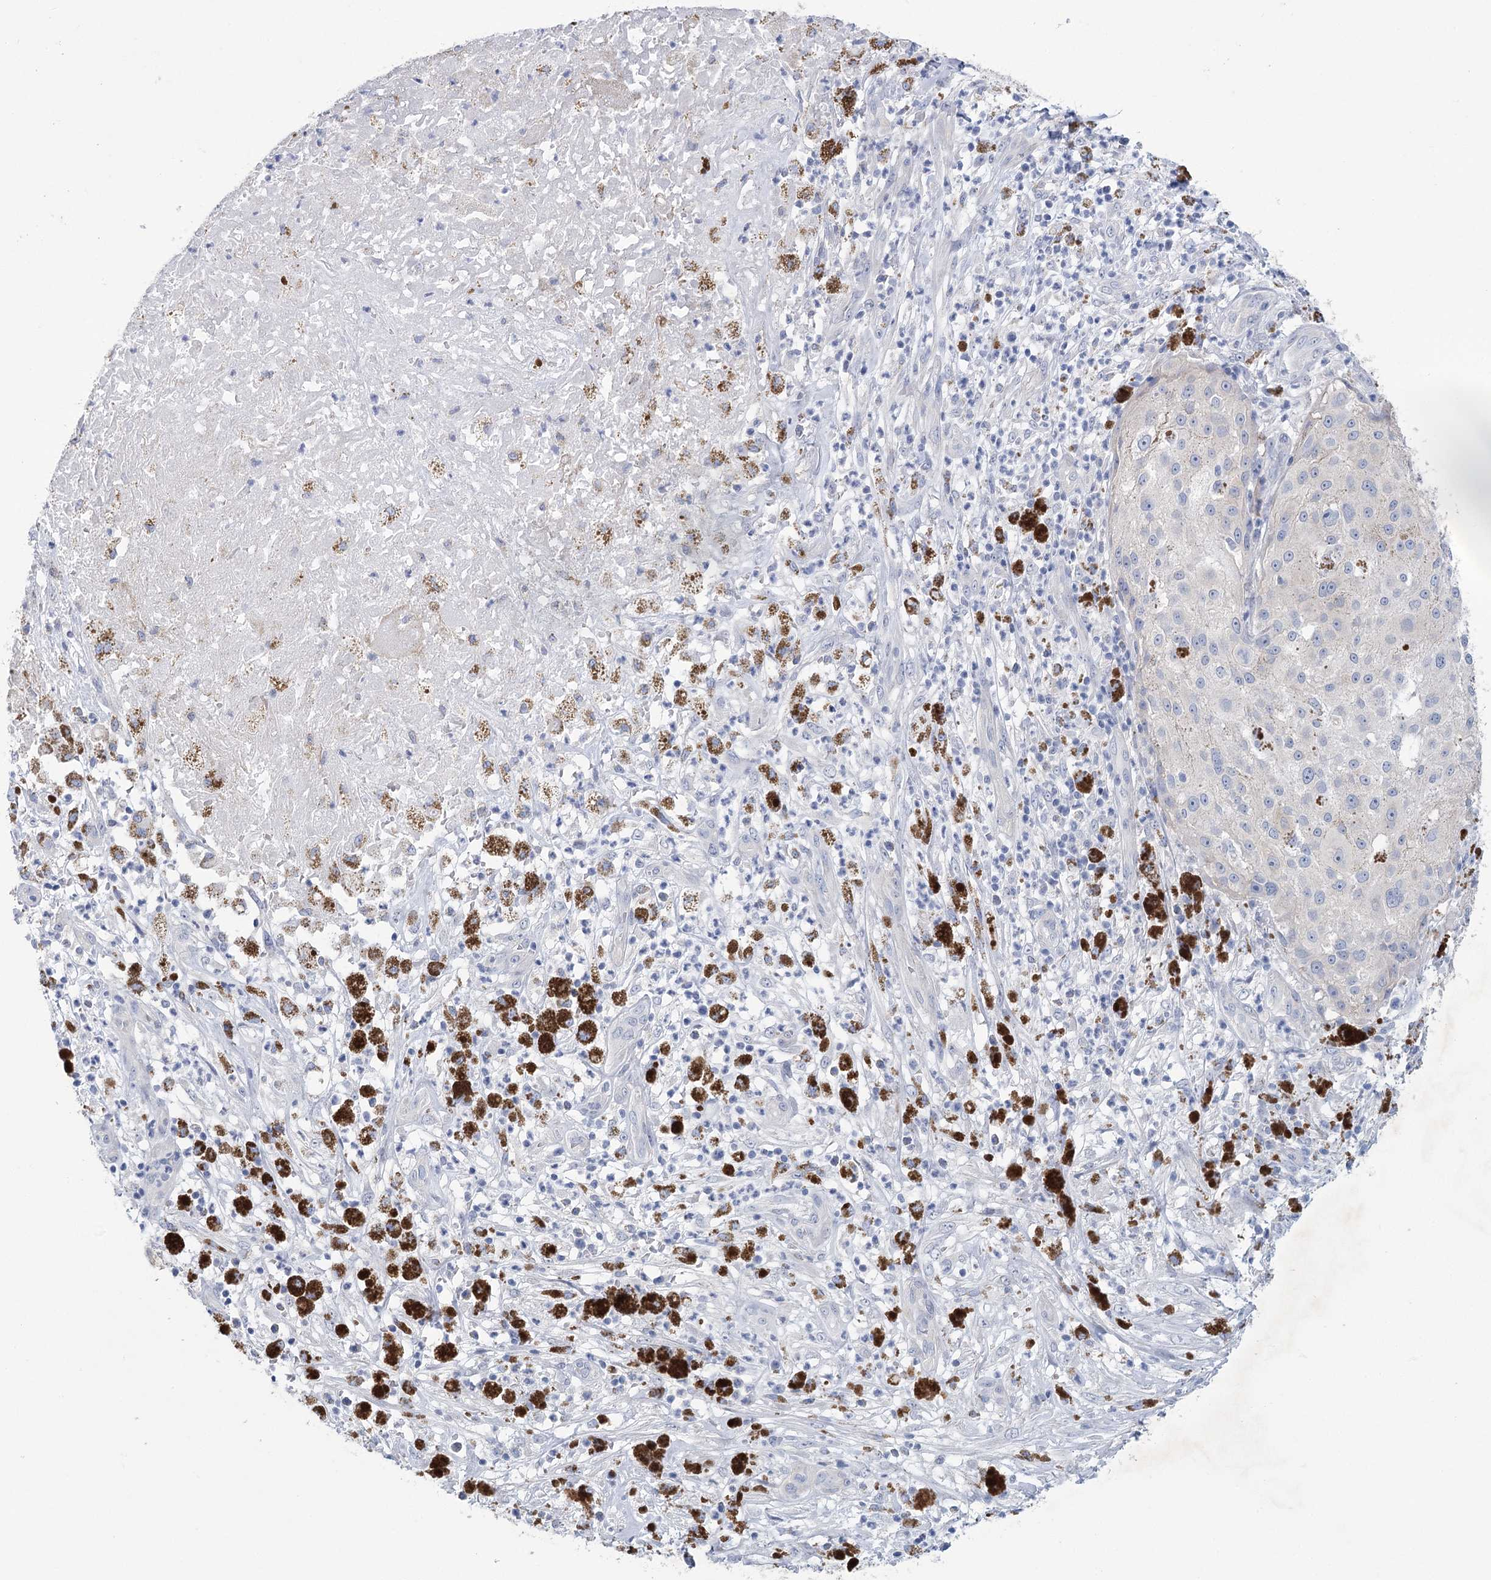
{"staining": {"intensity": "negative", "quantity": "none", "location": "none"}, "tissue": "melanoma", "cell_type": "Tumor cells", "image_type": "cancer", "snomed": [{"axis": "morphology", "description": "Necrosis, NOS"}, {"axis": "morphology", "description": "Malignant melanoma, NOS"}, {"axis": "topography", "description": "Skin"}], "caption": "Immunohistochemistry image of neoplastic tissue: human malignant melanoma stained with DAB (3,3'-diaminobenzidine) shows no significant protein staining in tumor cells.", "gene": "CCDC88A", "patient": {"sex": "female", "age": 87}}